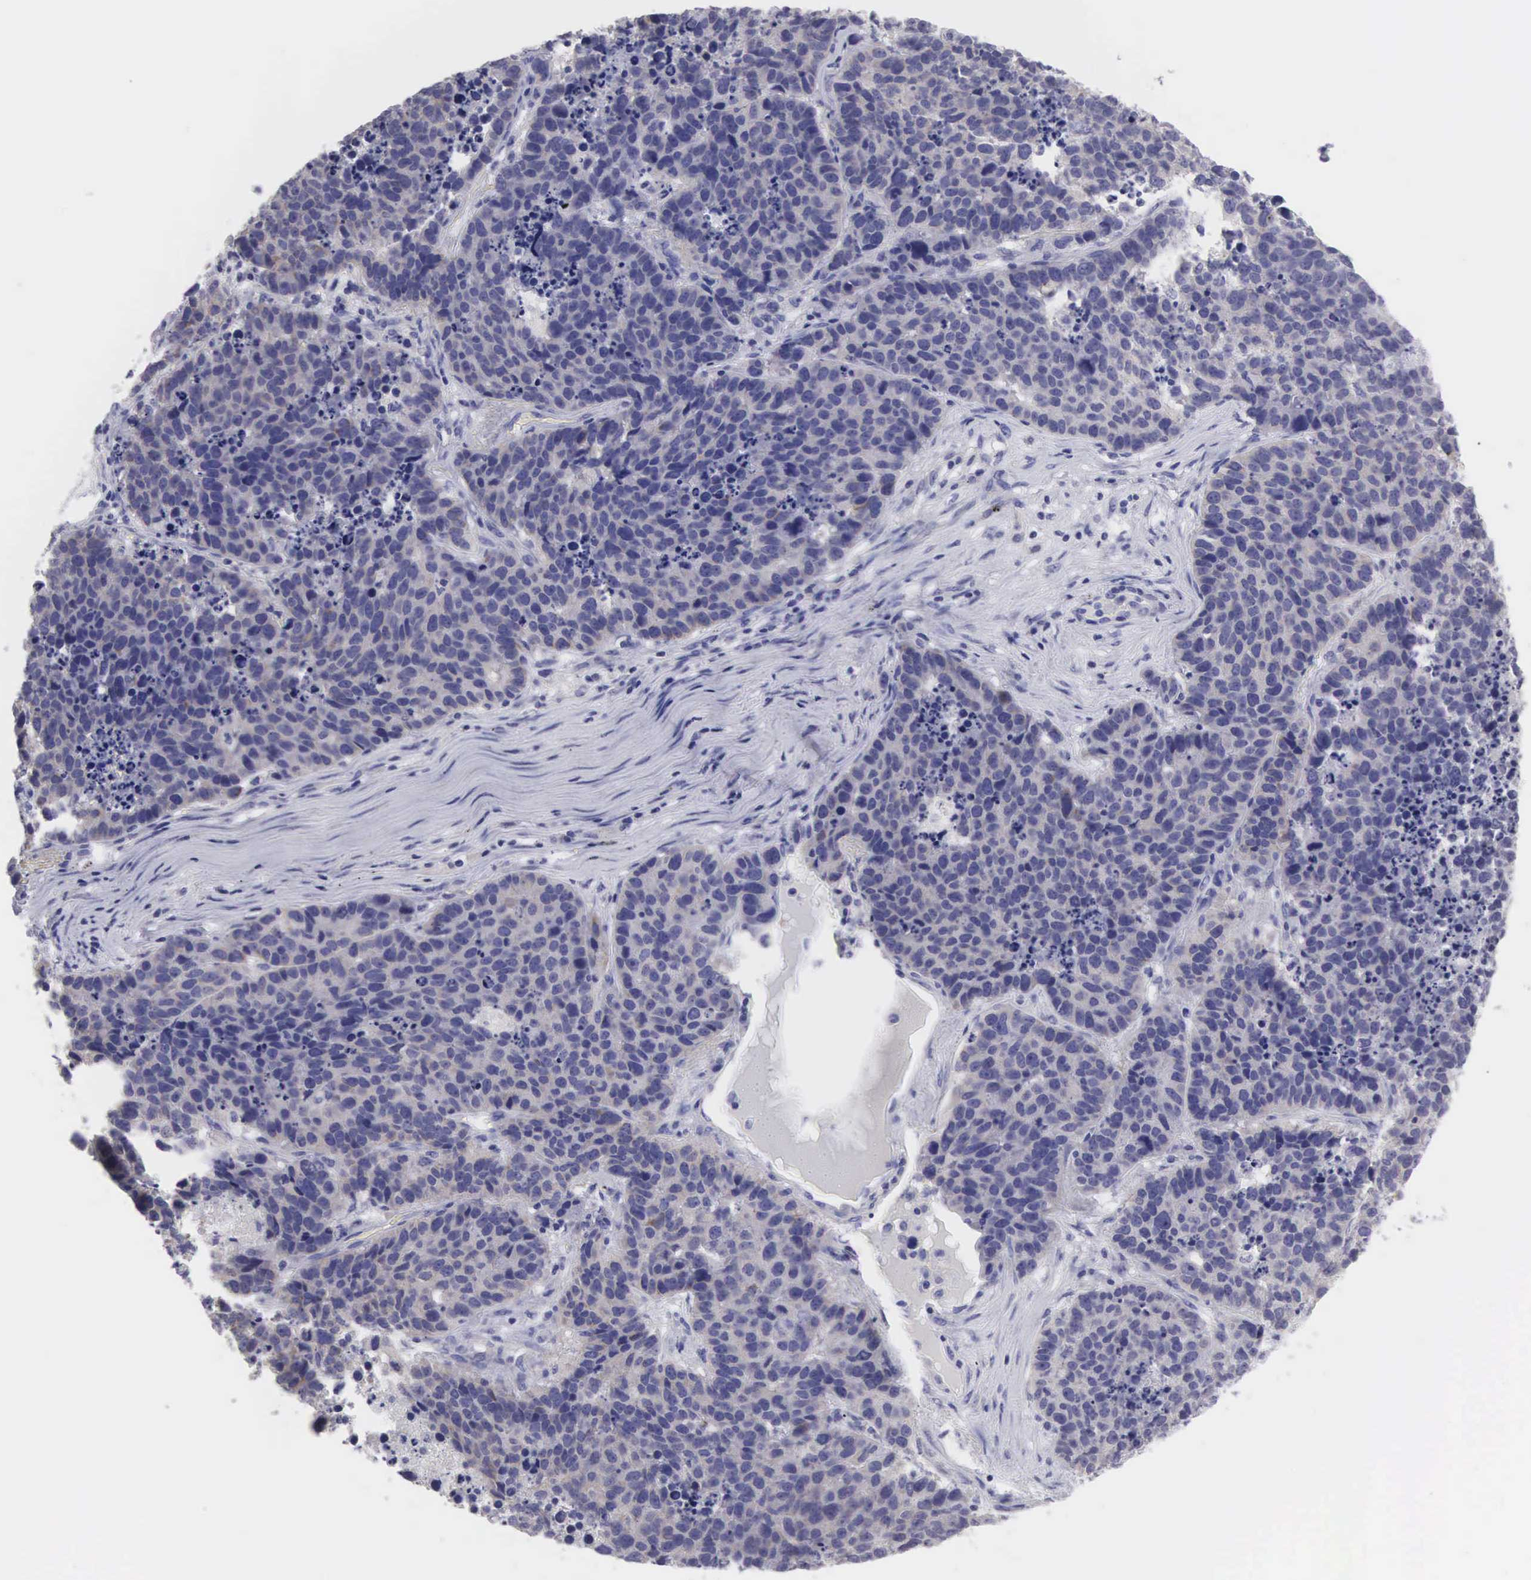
{"staining": {"intensity": "negative", "quantity": "none", "location": "none"}, "tissue": "lung cancer", "cell_type": "Tumor cells", "image_type": "cancer", "snomed": [{"axis": "morphology", "description": "Carcinoid, malignant, NOS"}, {"axis": "topography", "description": "Lung"}], "caption": "Immunohistochemistry photomicrograph of neoplastic tissue: human malignant carcinoid (lung) stained with DAB demonstrates no significant protein staining in tumor cells. (DAB immunohistochemistry (IHC), high magnification).", "gene": "SLITRK4", "patient": {"sex": "male", "age": 60}}